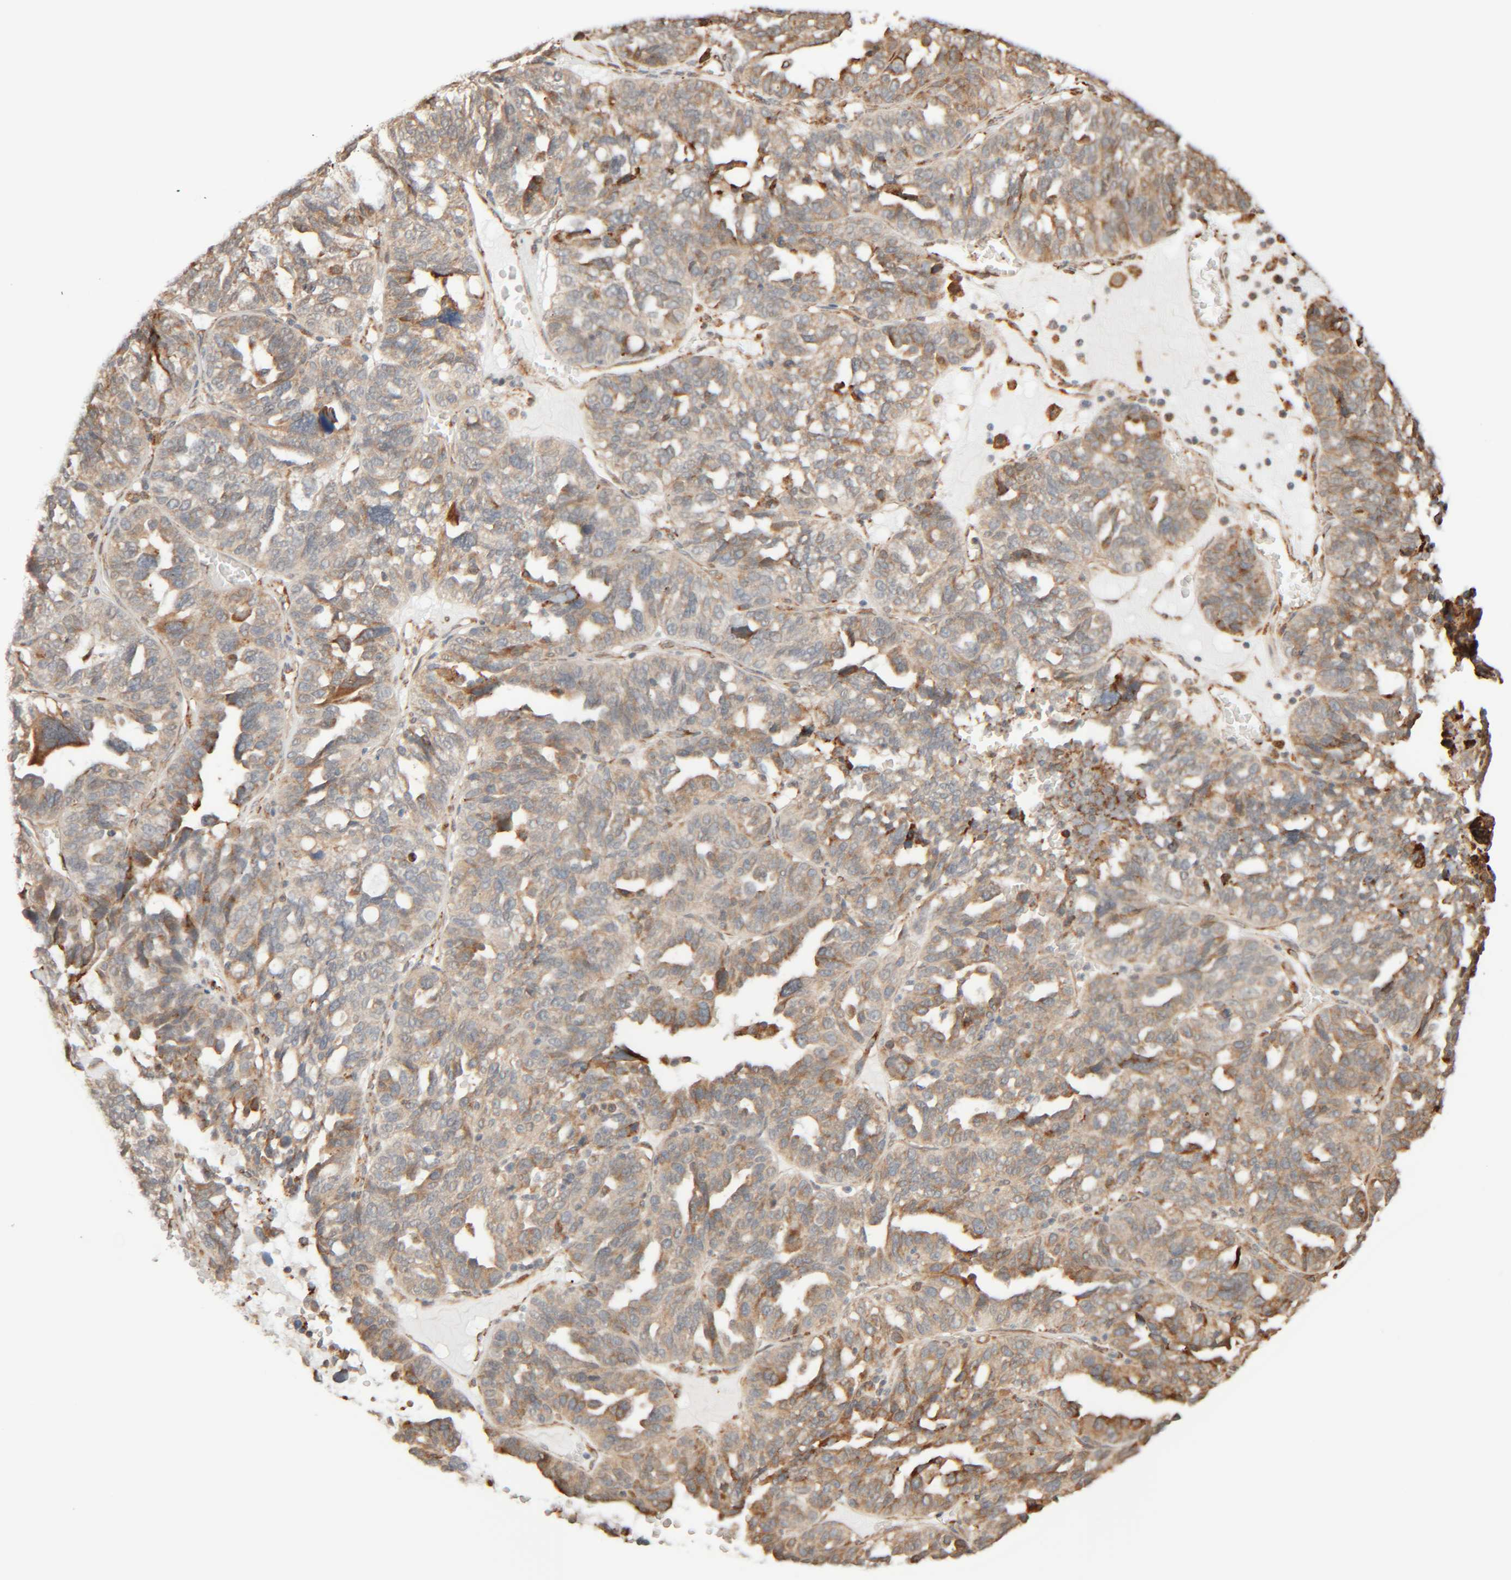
{"staining": {"intensity": "weak", "quantity": ">75%", "location": "cytoplasmic/membranous"}, "tissue": "ovarian cancer", "cell_type": "Tumor cells", "image_type": "cancer", "snomed": [{"axis": "morphology", "description": "Cystadenocarcinoma, serous, NOS"}, {"axis": "topography", "description": "Ovary"}], "caption": "An immunohistochemistry (IHC) photomicrograph of neoplastic tissue is shown. Protein staining in brown shows weak cytoplasmic/membranous positivity in ovarian cancer within tumor cells.", "gene": "INTS1", "patient": {"sex": "female", "age": 59}}